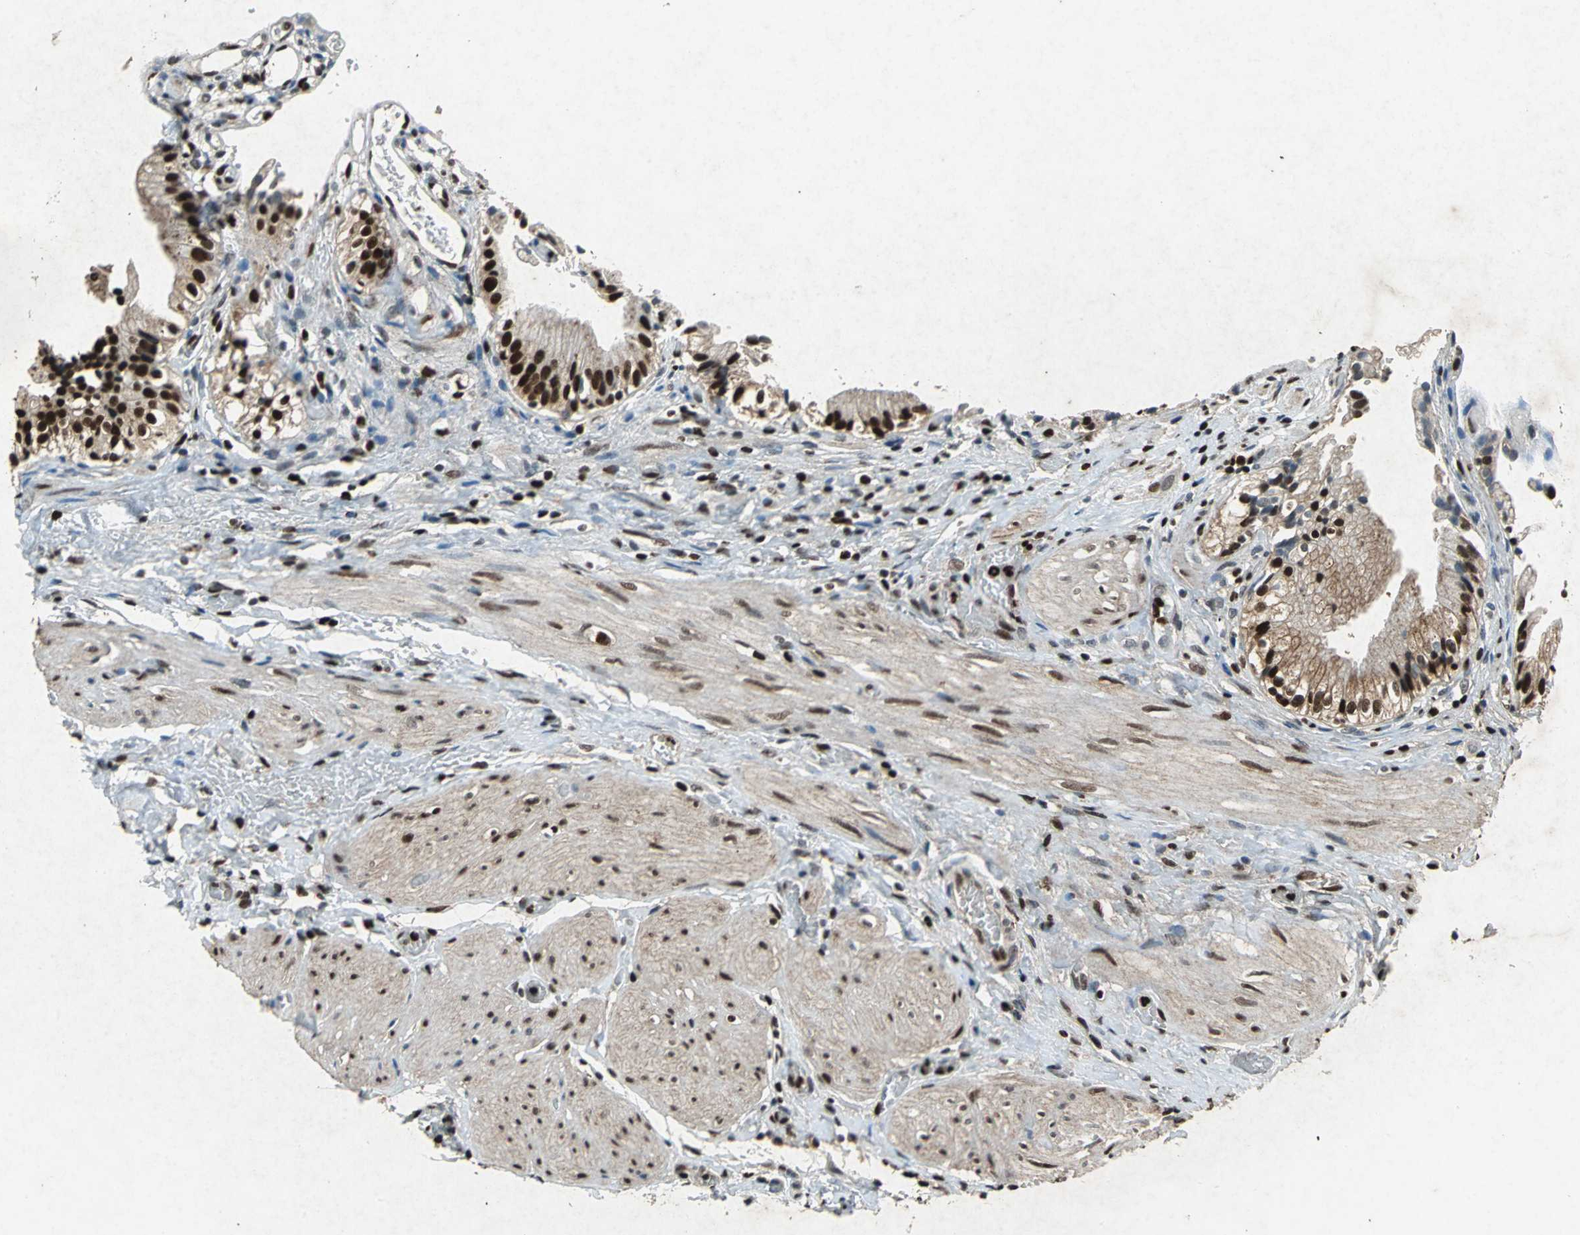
{"staining": {"intensity": "strong", "quantity": ">75%", "location": "cytoplasmic/membranous,nuclear"}, "tissue": "gallbladder", "cell_type": "Glandular cells", "image_type": "normal", "snomed": [{"axis": "morphology", "description": "Normal tissue, NOS"}, {"axis": "topography", "description": "Gallbladder"}], "caption": "Gallbladder was stained to show a protein in brown. There is high levels of strong cytoplasmic/membranous,nuclear positivity in approximately >75% of glandular cells. (Brightfield microscopy of DAB IHC at high magnification).", "gene": "ANP32A", "patient": {"sex": "male", "age": 65}}